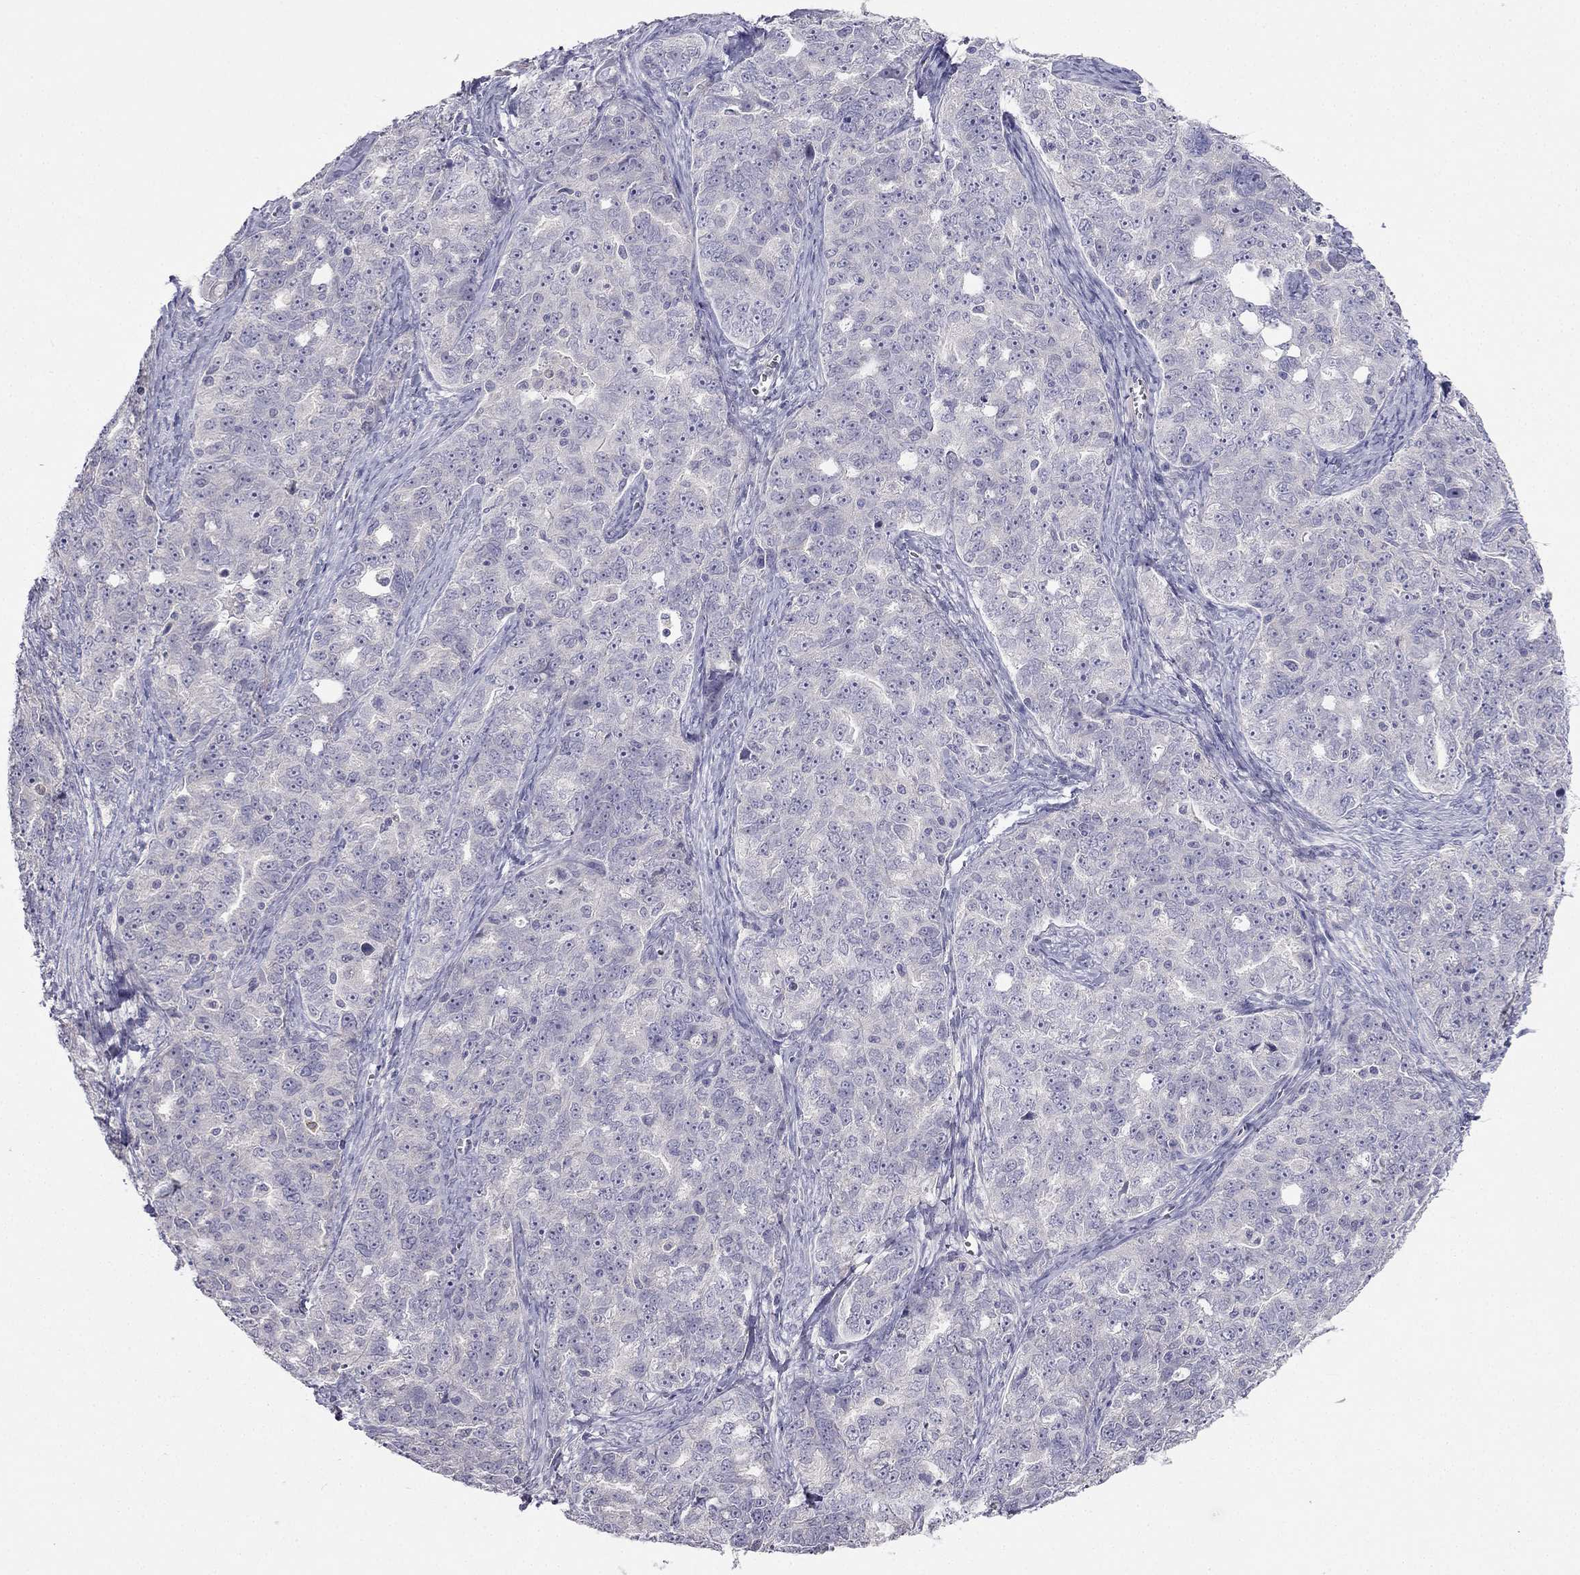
{"staining": {"intensity": "negative", "quantity": "none", "location": "none"}, "tissue": "ovarian cancer", "cell_type": "Tumor cells", "image_type": "cancer", "snomed": [{"axis": "morphology", "description": "Cystadenocarcinoma, serous, NOS"}, {"axis": "topography", "description": "Ovary"}], "caption": "An image of ovarian cancer stained for a protein shows no brown staining in tumor cells.", "gene": "C16orf89", "patient": {"sex": "female", "age": 51}}